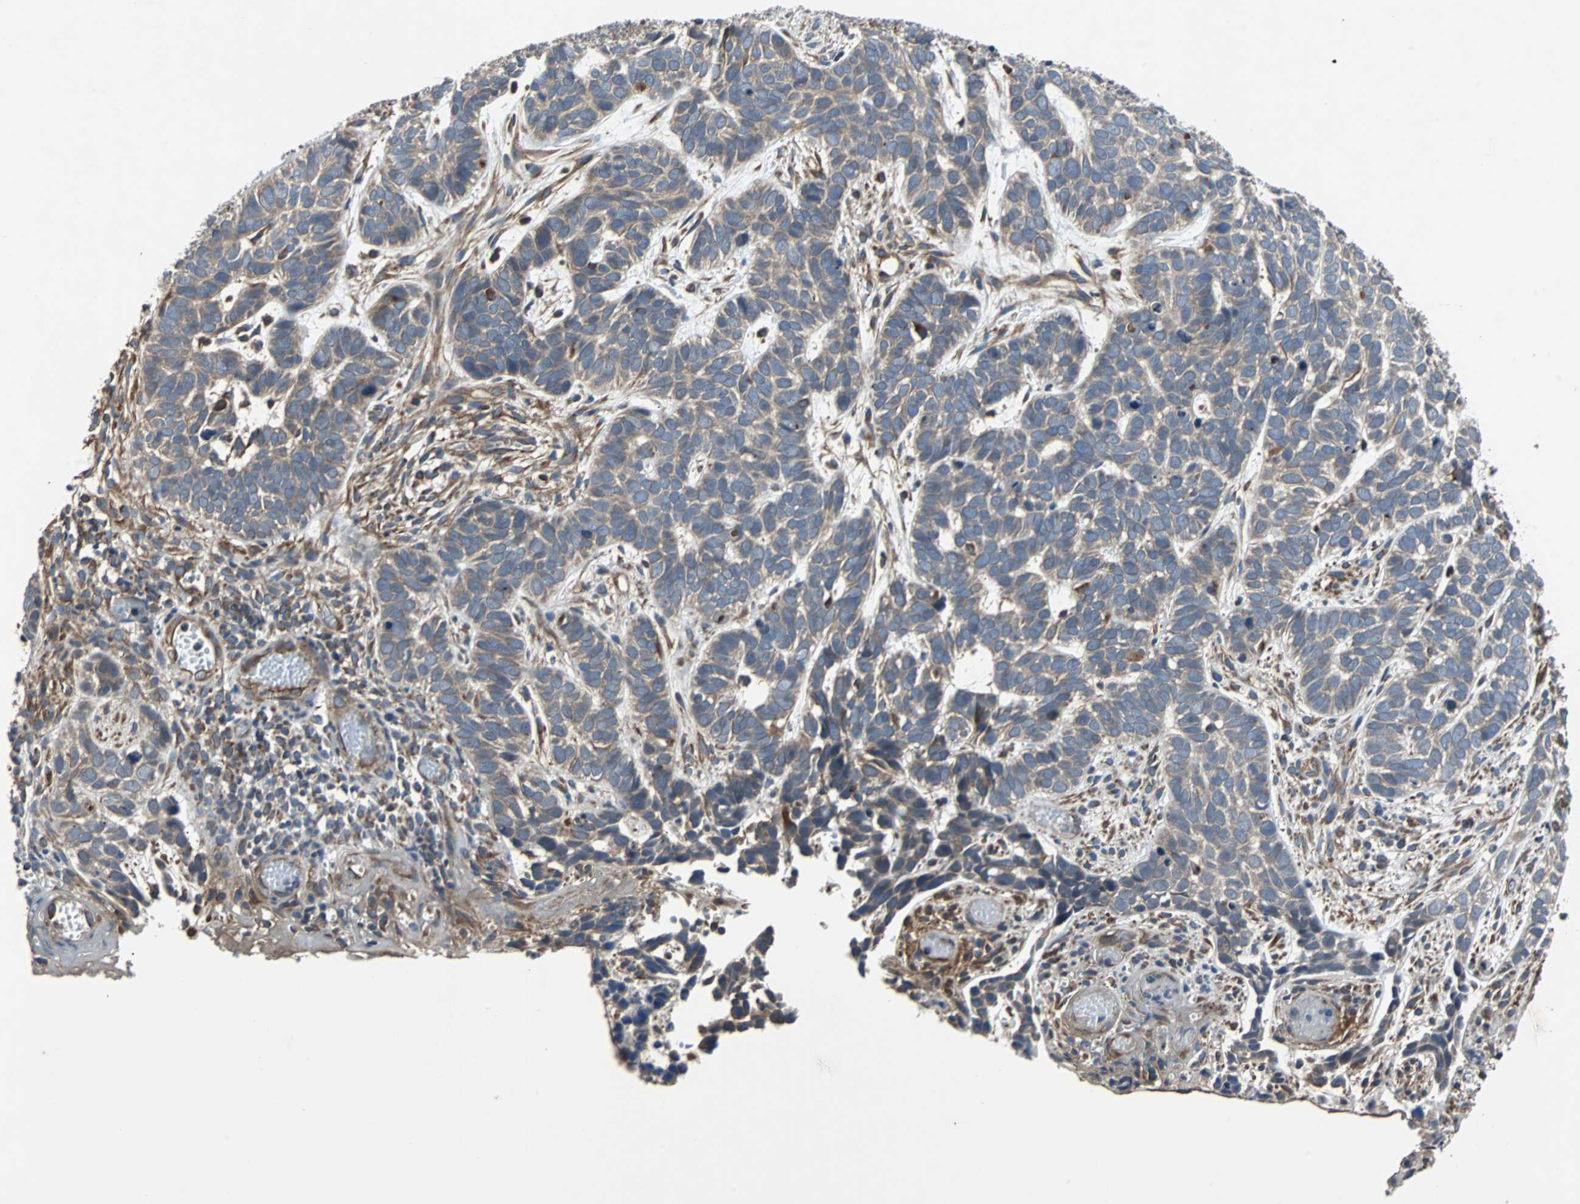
{"staining": {"intensity": "weak", "quantity": "25%-75%", "location": "cytoplasmic/membranous"}, "tissue": "skin cancer", "cell_type": "Tumor cells", "image_type": "cancer", "snomed": [{"axis": "morphology", "description": "Basal cell carcinoma"}, {"axis": "topography", "description": "Skin"}], "caption": "Protein expression analysis of human skin cancer reveals weak cytoplasmic/membranous positivity in approximately 25%-75% of tumor cells. The staining was performed using DAB, with brown indicating positive protein expression. Nuclei are stained blue with hematoxylin.", "gene": "ACTR3", "patient": {"sex": "male", "age": 87}}